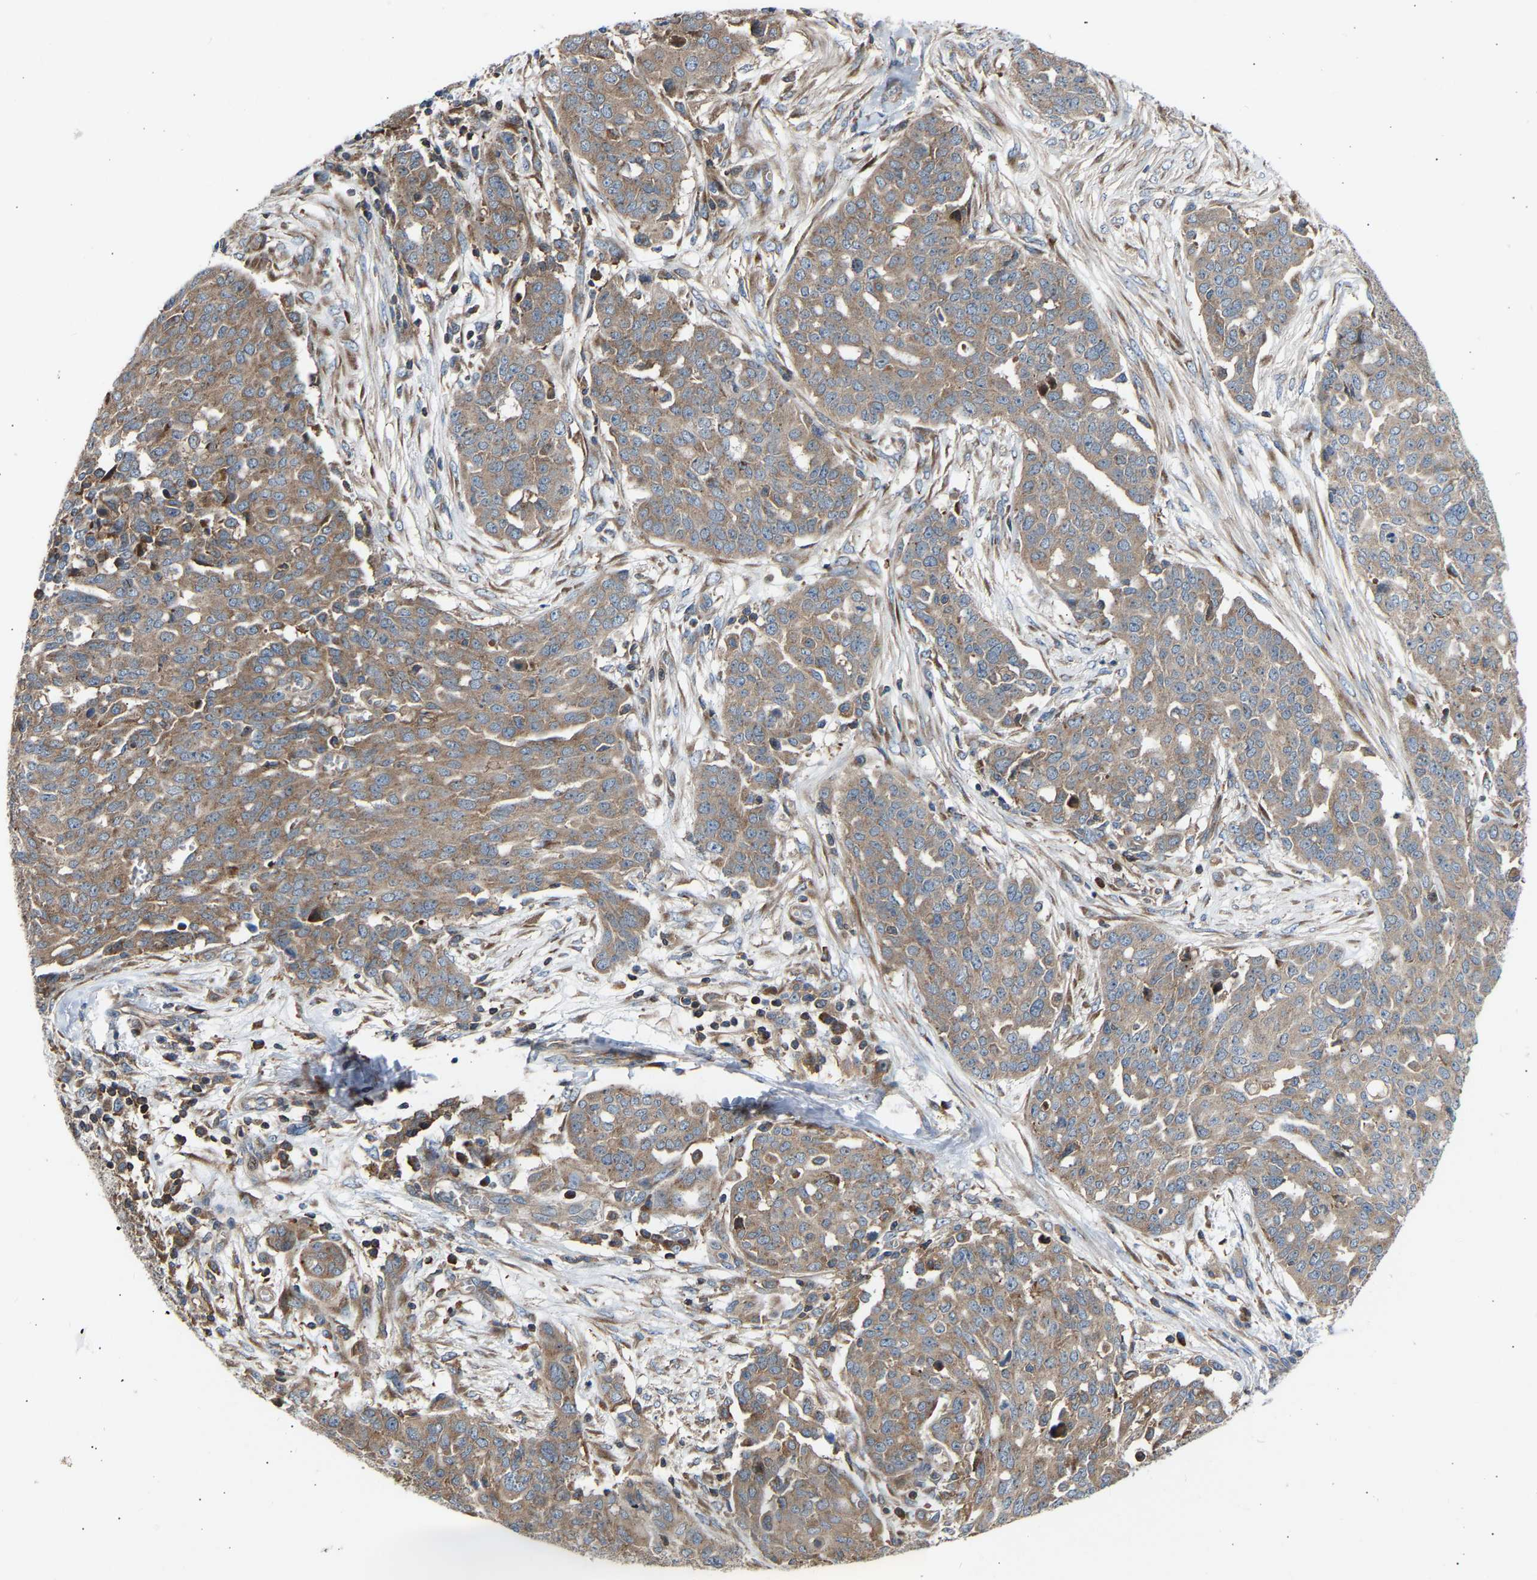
{"staining": {"intensity": "moderate", "quantity": ">75%", "location": "cytoplasmic/membranous"}, "tissue": "ovarian cancer", "cell_type": "Tumor cells", "image_type": "cancer", "snomed": [{"axis": "morphology", "description": "Cystadenocarcinoma, serous, NOS"}, {"axis": "topography", "description": "Soft tissue"}, {"axis": "topography", "description": "Ovary"}], "caption": "Tumor cells demonstrate medium levels of moderate cytoplasmic/membranous expression in approximately >75% of cells in human serous cystadenocarcinoma (ovarian).", "gene": "GCN1", "patient": {"sex": "female", "age": 57}}